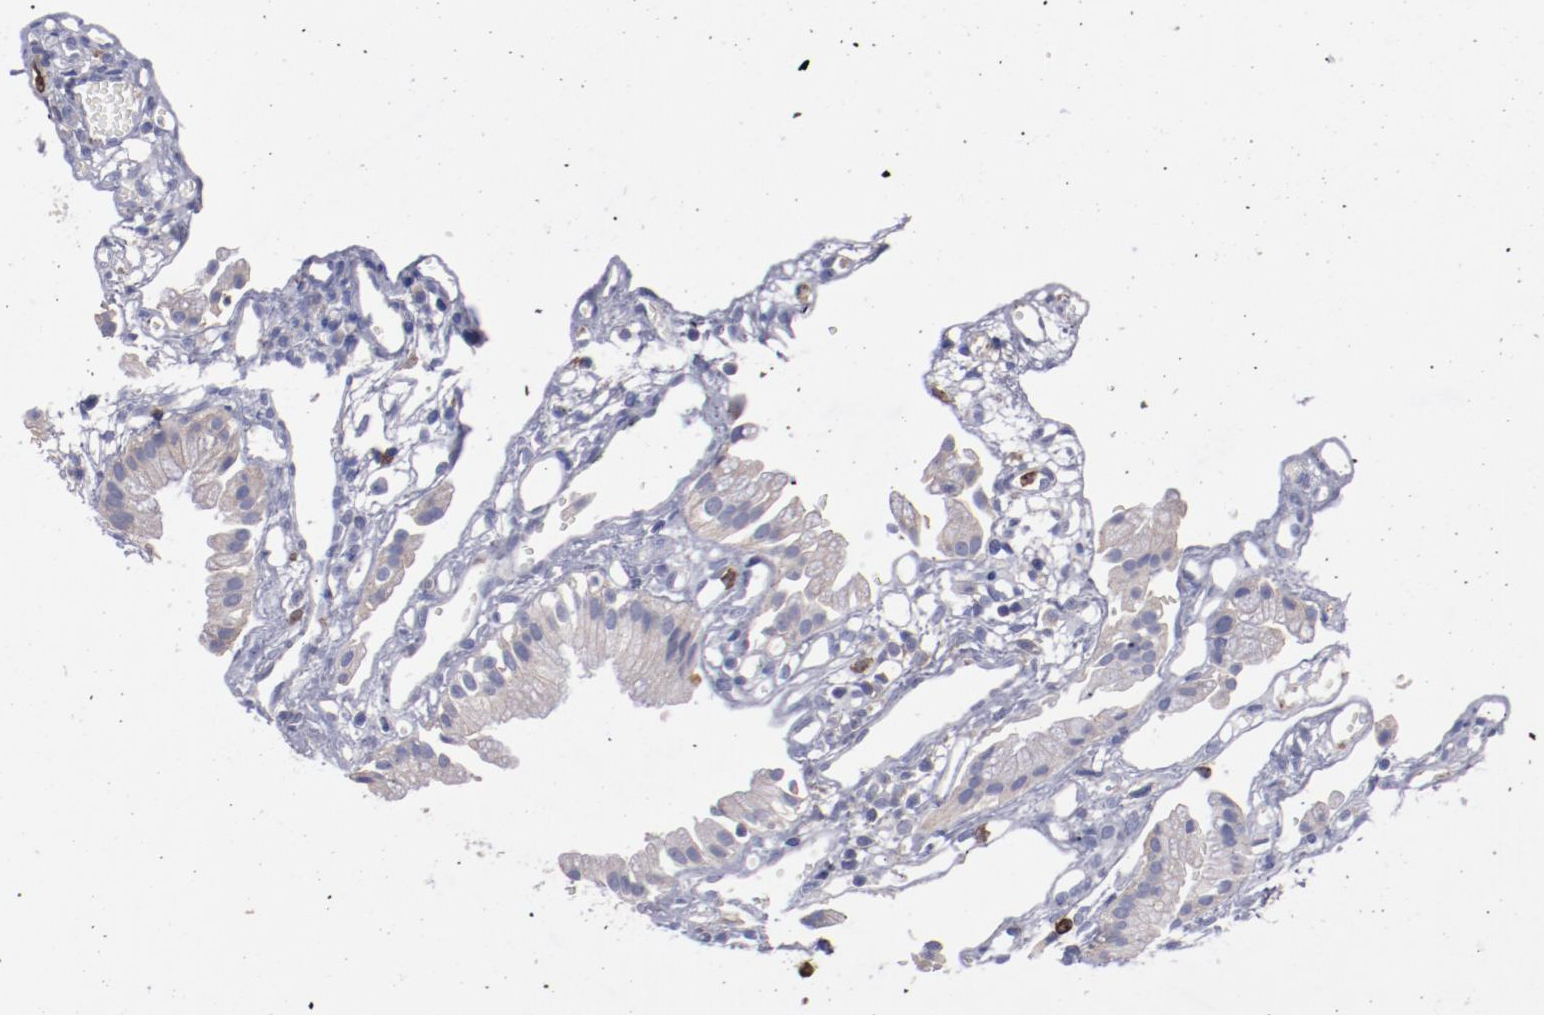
{"staining": {"intensity": "weak", "quantity": ">75%", "location": "cytoplasmic/membranous"}, "tissue": "gallbladder", "cell_type": "Glandular cells", "image_type": "normal", "snomed": [{"axis": "morphology", "description": "Normal tissue, NOS"}, {"axis": "topography", "description": "Gallbladder"}], "caption": "Human gallbladder stained for a protein (brown) shows weak cytoplasmic/membranous positive positivity in approximately >75% of glandular cells.", "gene": "FGR", "patient": {"sex": "male", "age": 65}}